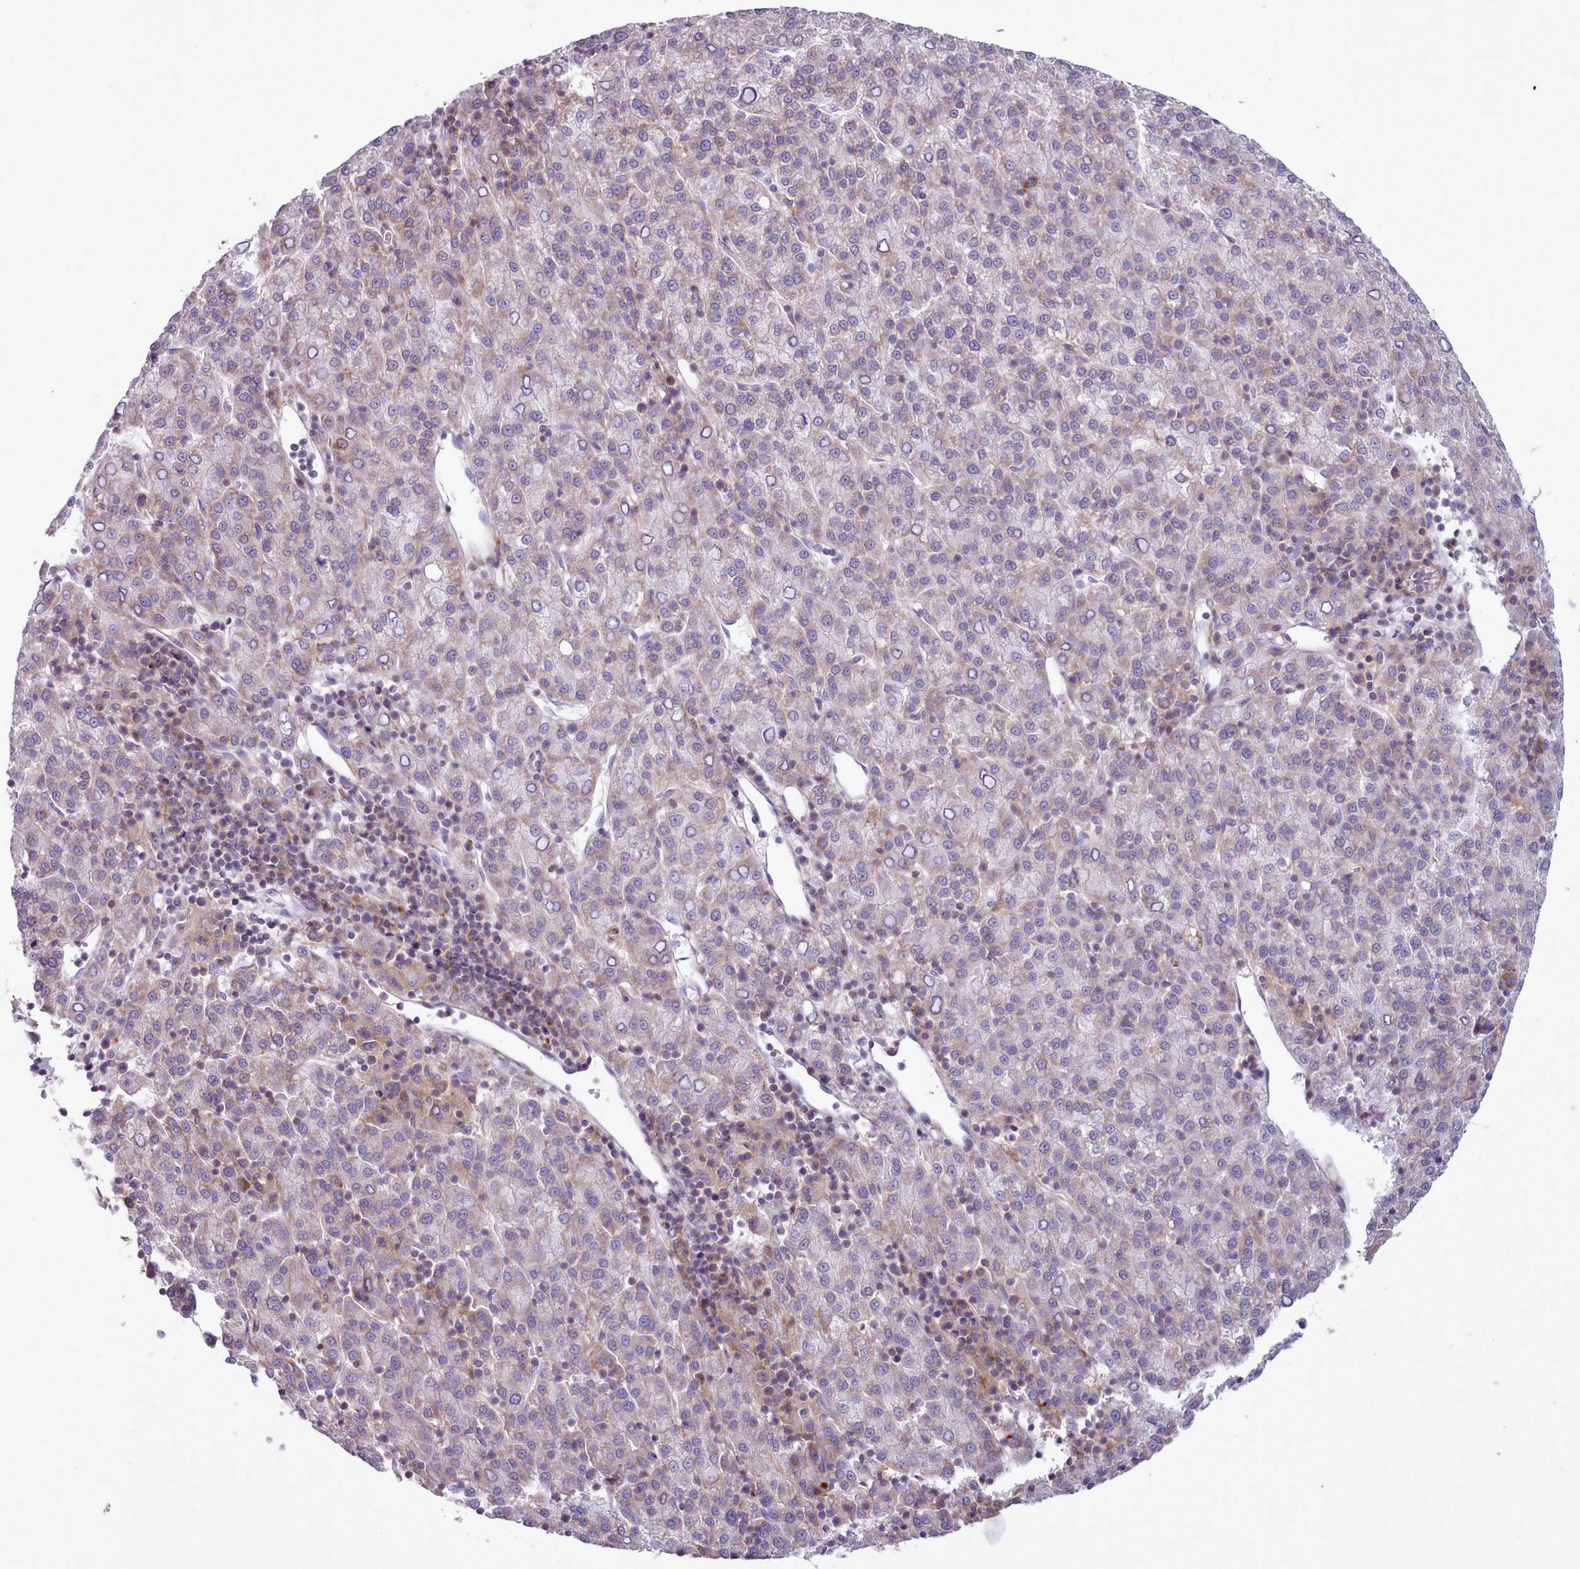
{"staining": {"intensity": "weak", "quantity": "25%-75%", "location": "cytoplasmic/membranous"}, "tissue": "liver cancer", "cell_type": "Tumor cells", "image_type": "cancer", "snomed": [{"axis": "morphology", "description": "Carcinoma, Hepatocellular, NOS"}, {"axis": "topography", "description": "Liver"}], "caption": "A micrograph showing weak cytoplasmic/membranous staining in about 25%-75% of tumor cells in liver cancer (hepatocellular carcinoma), as visualized by brown immunohistochemical staining.", "gene": "TENT4B", "patient": {"sex": "female", "age": 58}}